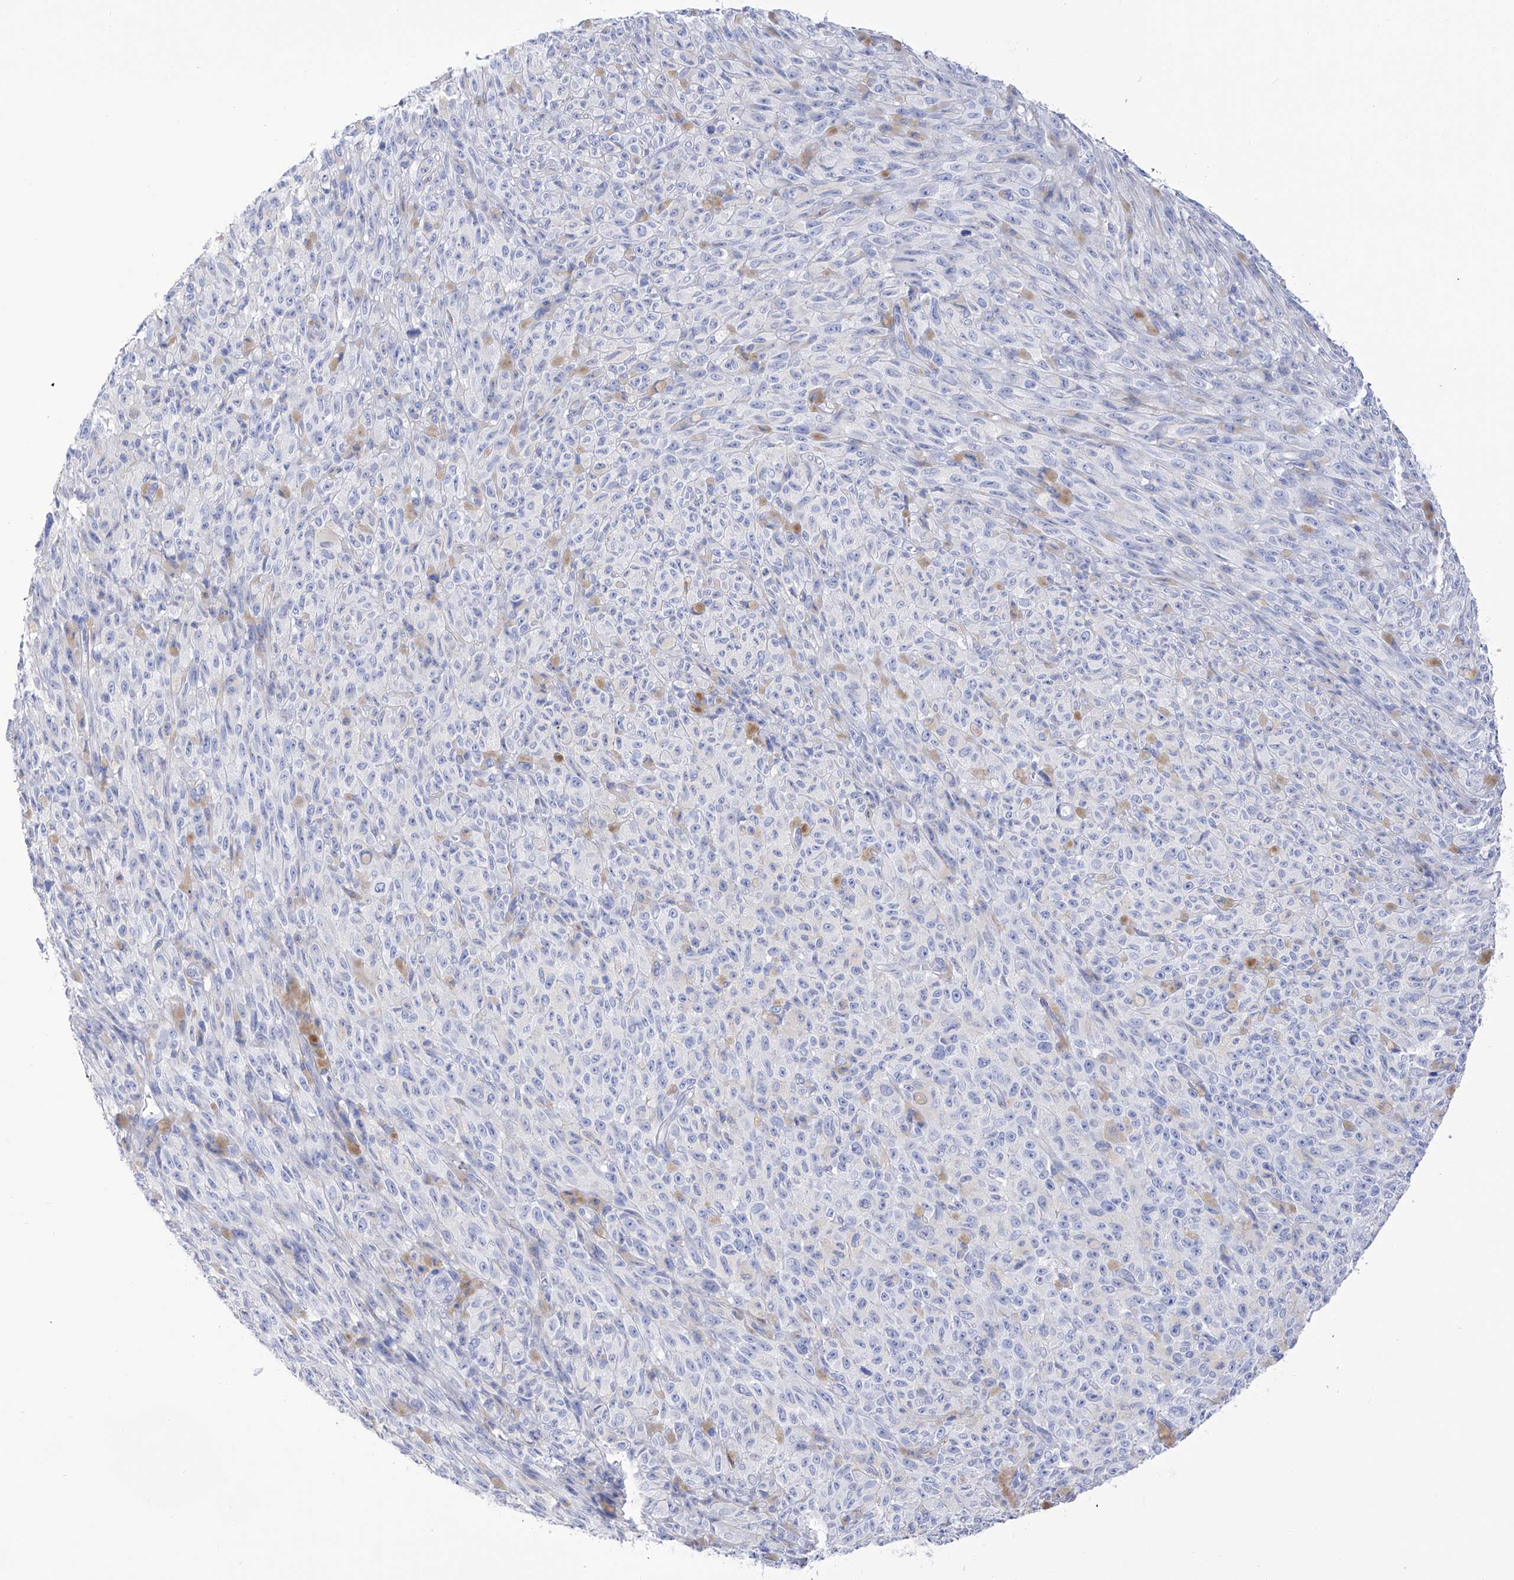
{"staining": {"intensity": "negative", "quantity": "none", "location": "none"}, "tissue": "melanoma", "cell_type": "Tumor cells", "image_type": "cancer", "snomed": [{"axis": "morphology", "description": "Malignant melanoma, NOS"}, {"axis": "topography", "description": "Skin"}], "caption": "DAB (3,3'-diaminobenzidine) immunohistochemical staining of malignant melanoma reveals no significant staining in tumor cells.", "gene": "TRPC7", "patient": {"sex": "female", "age": 82}}